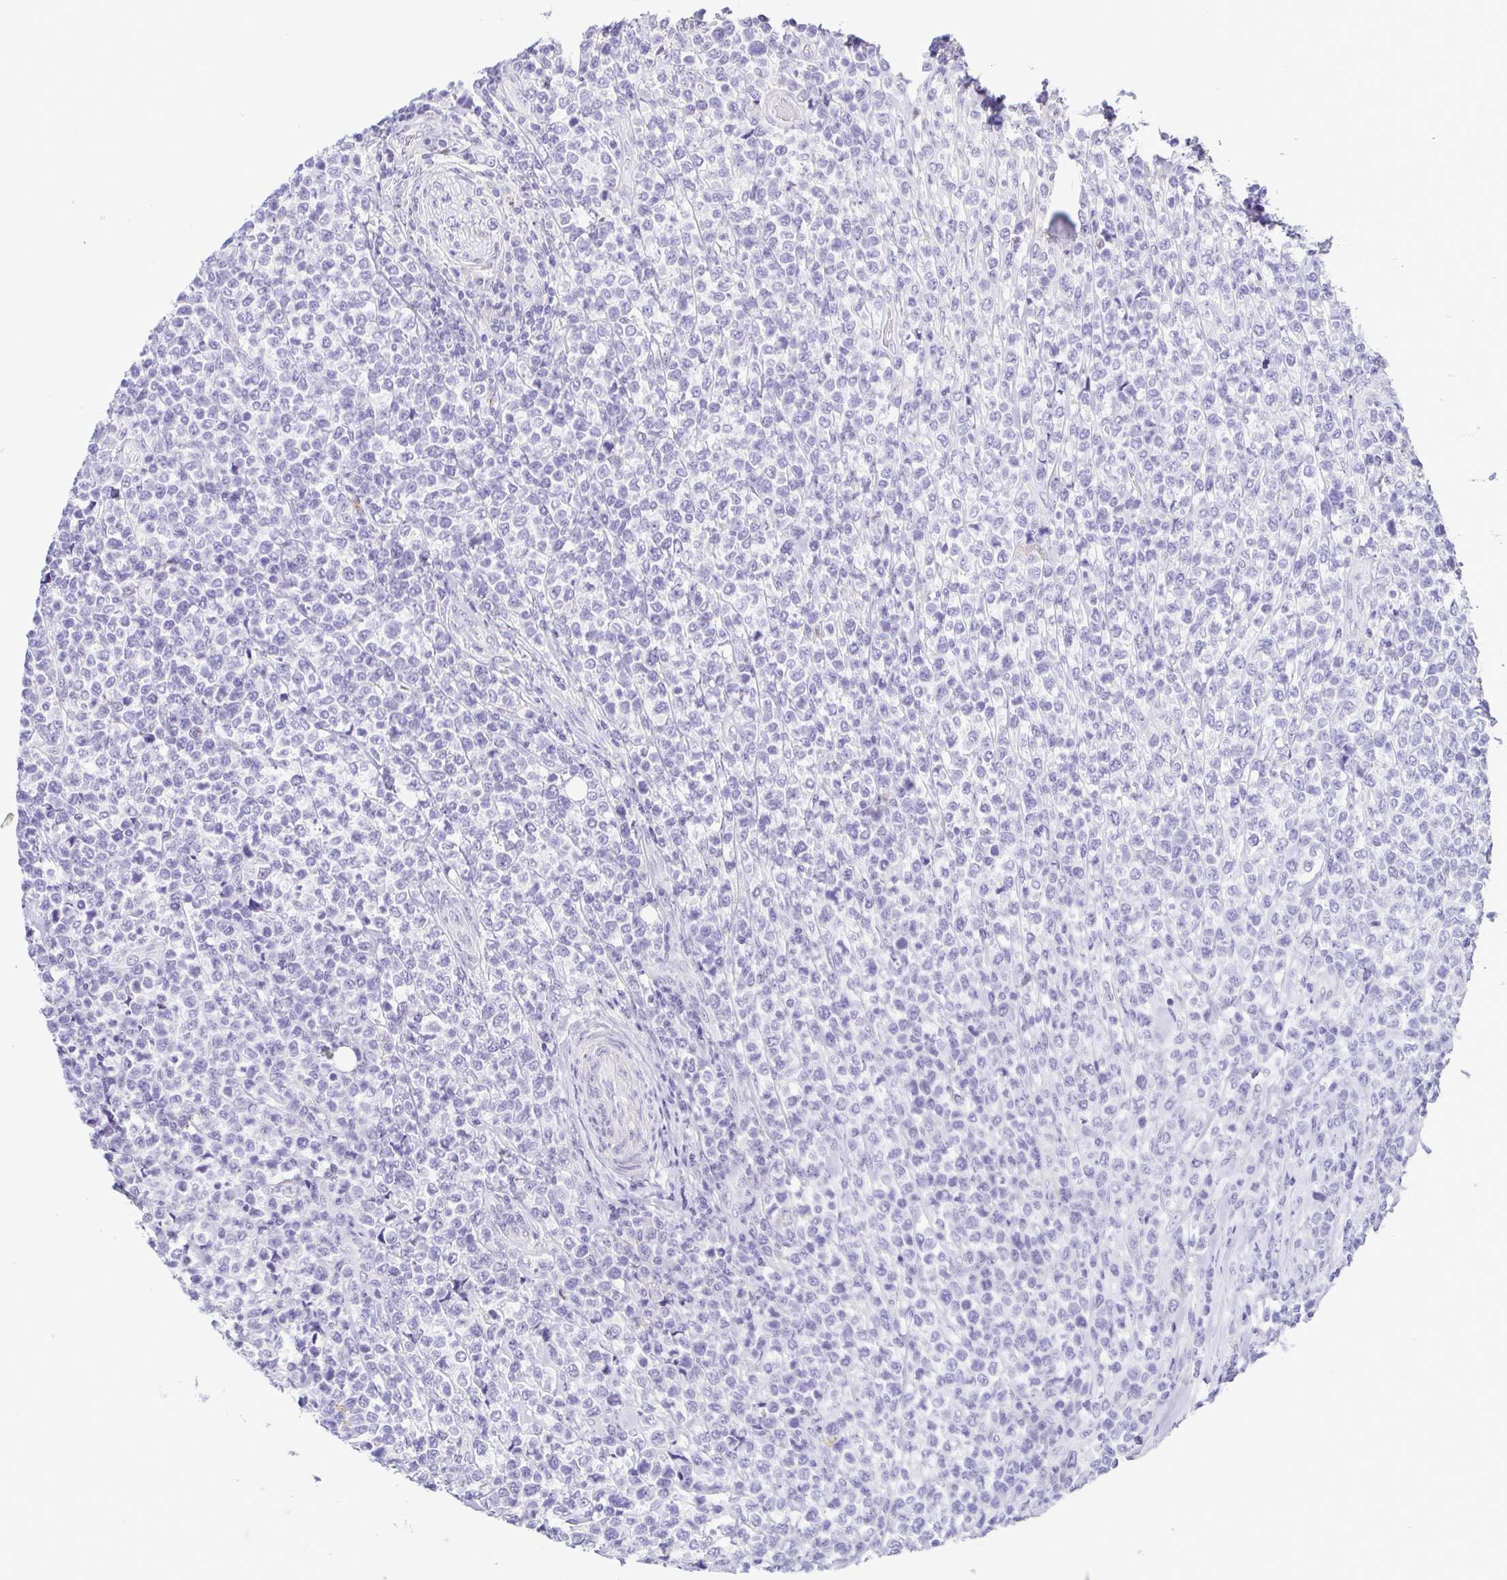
{"staining": {"intensity": "negative", "quantity": "none", "location": "none"}, "tissue": "lymphoma", "cell_type": "Tumor cells", "image_type": "cancer", "snomed": [{"axis": "morphology", "description": "Malignant lymphoma, non-Hodgkin's type, High grade"}, {"axis": "topography", "description": "Soft tissue"}], "caption": "The immunohistochemistry (IHC) photomicrograph has no significant positivity in tumor cells of lymphoma tissue.", "gene": "TERT", "patient": {"sex": "female", "age": 56}}